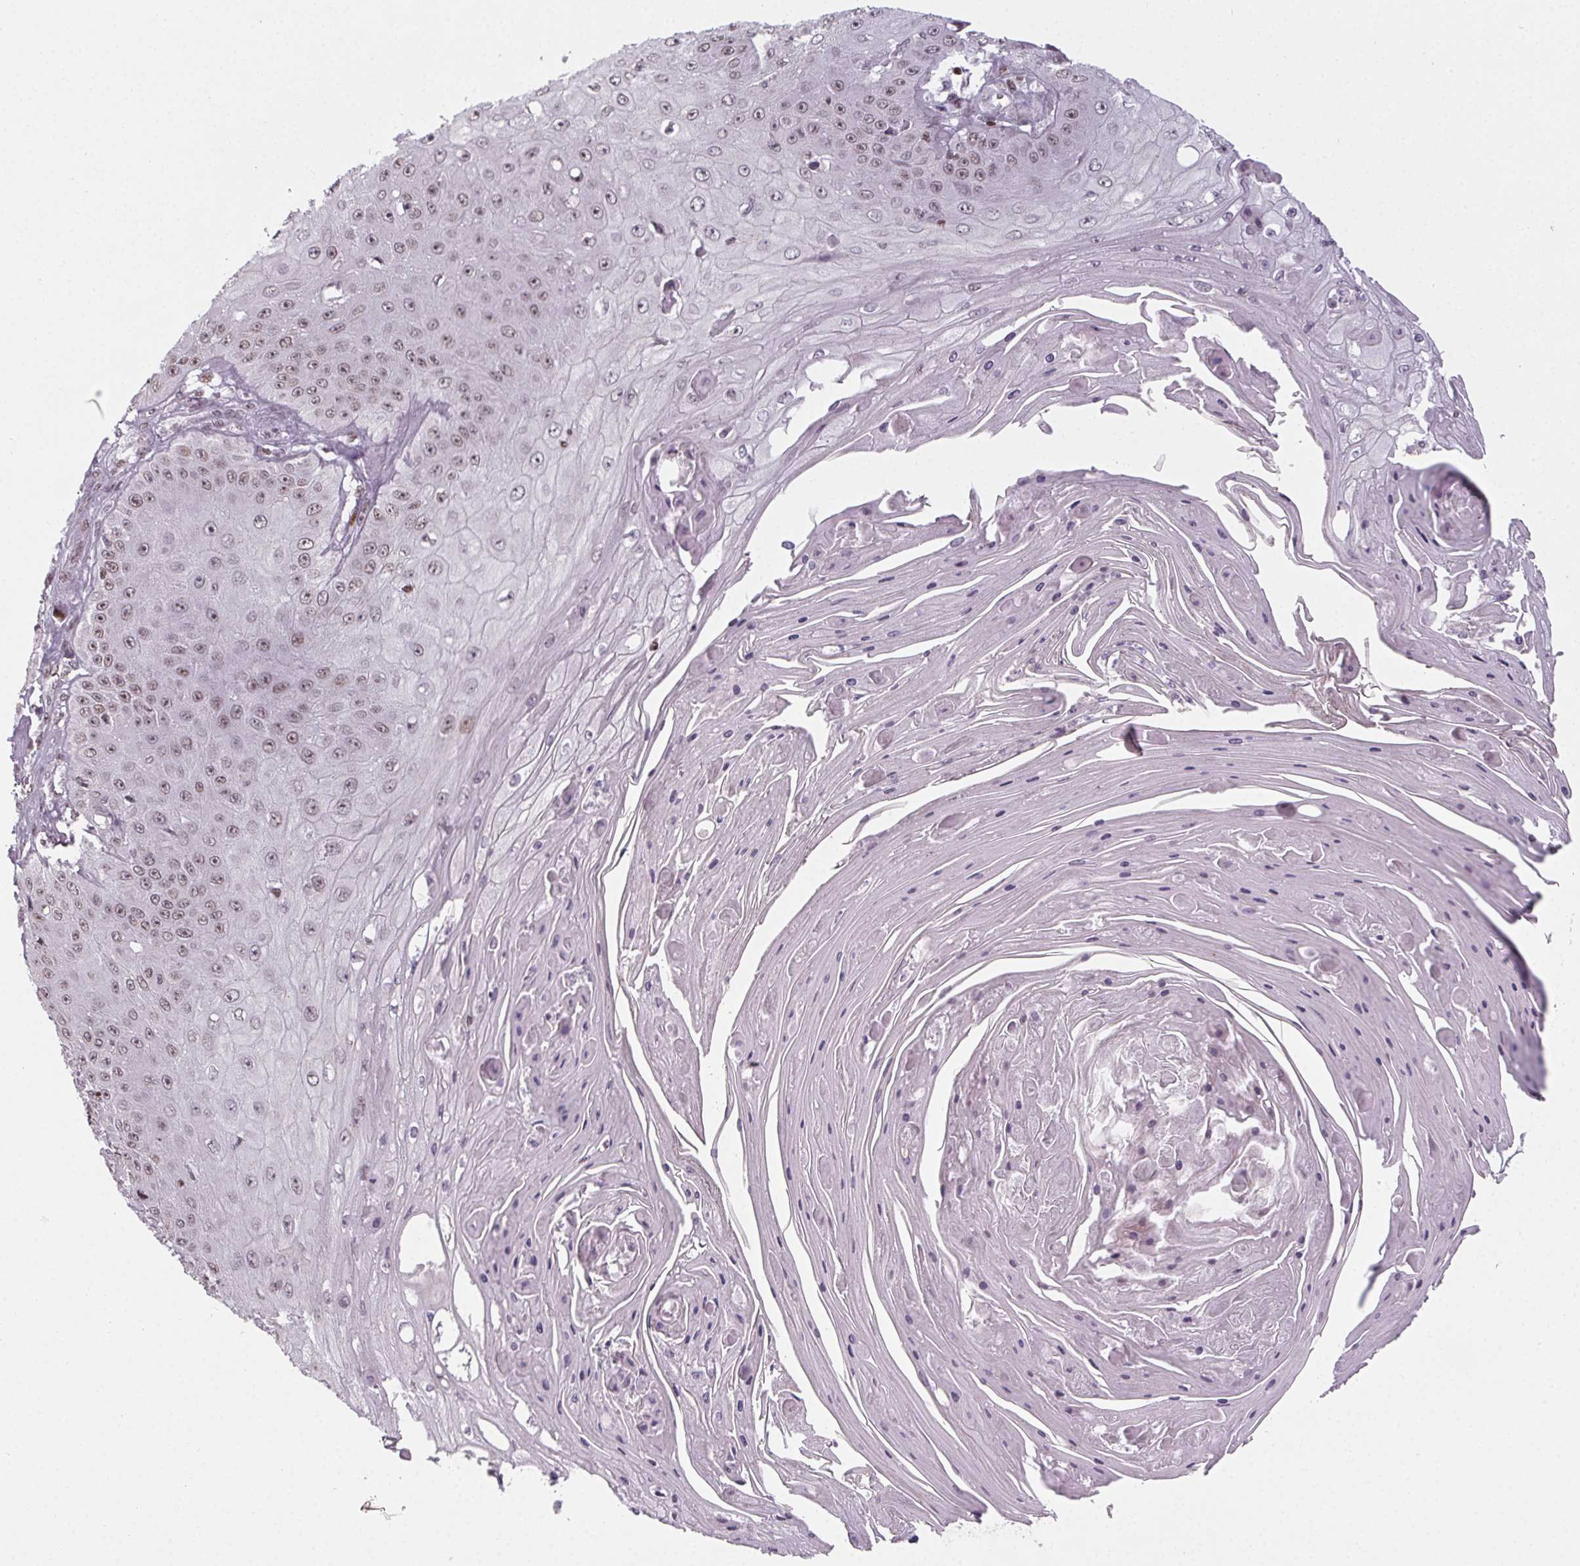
{"staining": {"intensity": "weak", "quantity": "25%-75%", "location": "nuclear"}, "tissue": "skin cancer", "cell_type": "Tumor cells", "image_type": "cancer", "snomed": [{"axis": "morphology", "description": "Squamous cell carcinoma, NOS"}, {"axis": "topography", "description": "Skin"}], "caption": "Protein analysis of skin cancer (squamous cell carcinoma) tissue displays weak nuclear expression in approximately 25%-75% of tumor cells.", "gene": "KMT2A", "patient": {"sex": "male", "age": 70}}